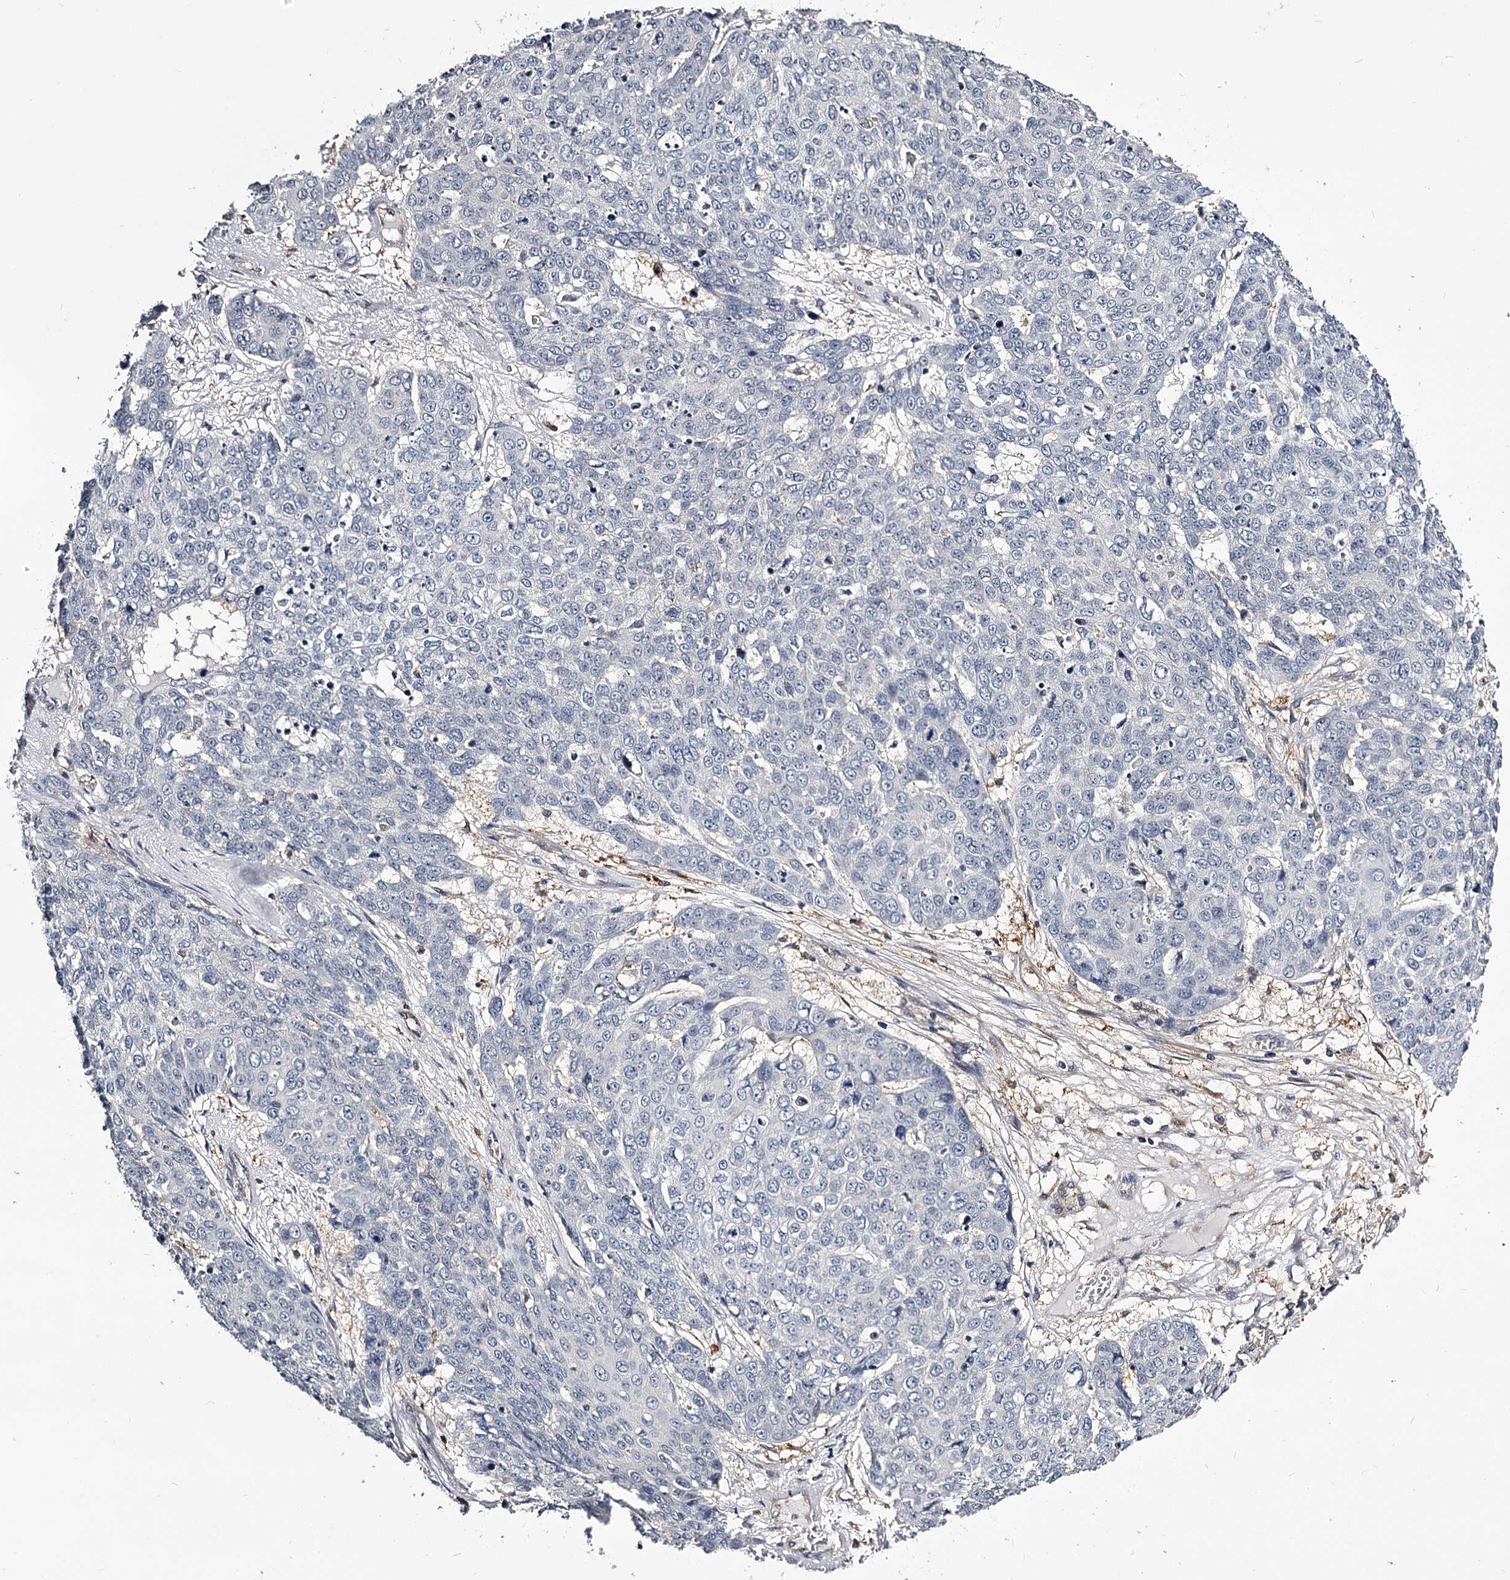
{"staining": {"intensity": "negative", "quantity": "none", "location": "none"}, "tissue": "skin cancer", "cell_type": "Tumor cells", "image_type": "cancer", "snomed": [{"axis": "morphology", "description": "Squamous cell carcinoma, NOS"}, {"axis": "topography", "description": "Skin"}], "caption": "Immunohistochemistry (IHC) image of squamous cell carcinoma (skin) stained for a protein (brown), which shows no expression in tumor cells.", "gene": "GSTO1", "patient": {"sex": "male", "age": 71}}